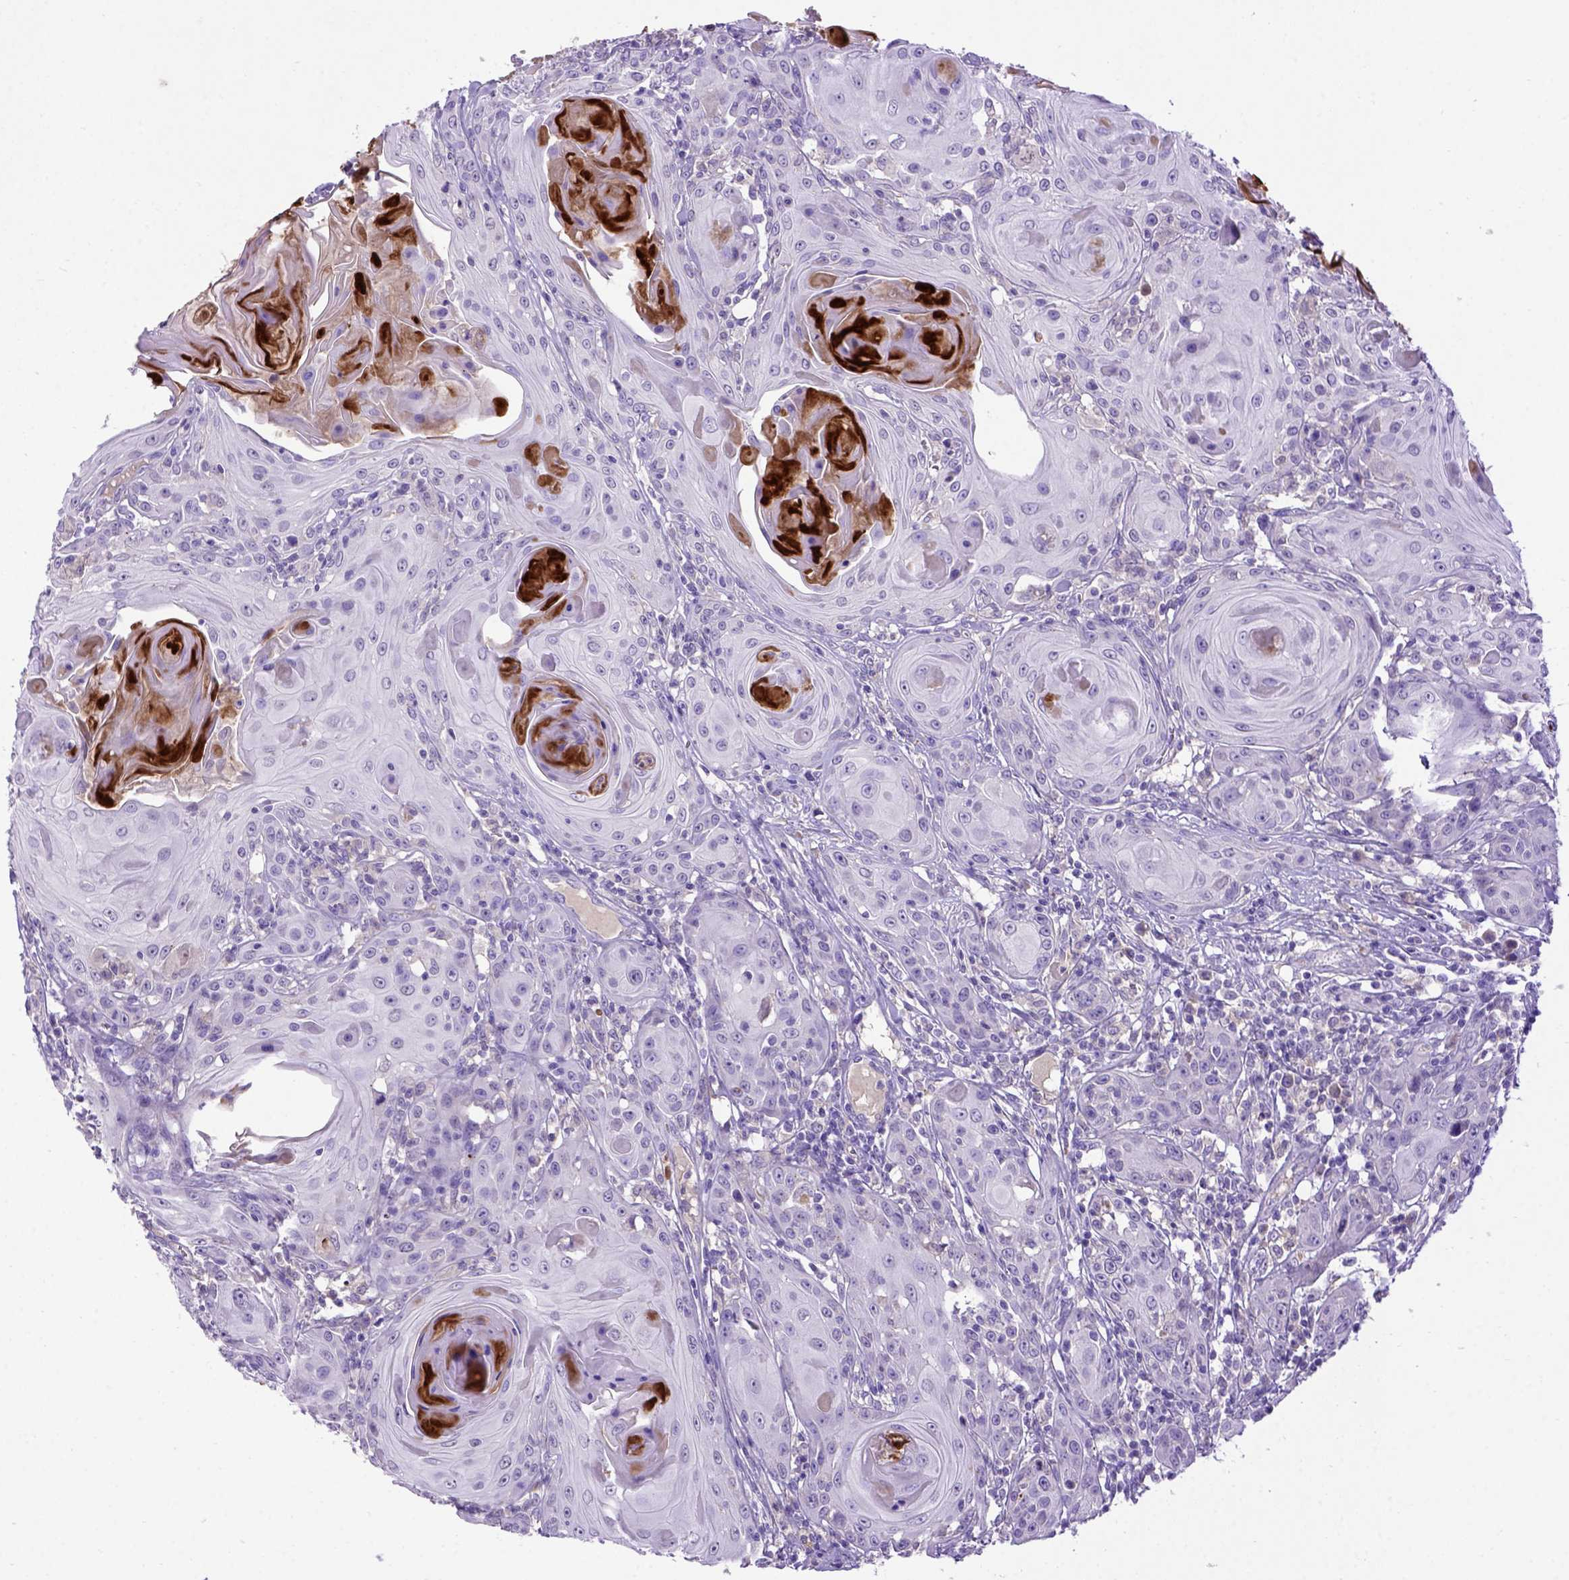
{"staining": {"intensity": "negative", "quantity": "none", "location": "none"}, "tissue": "head and neck cancer", "cell_type": "Tumor cells", "image_type": "cancer", "snomed": [{"axis": "morphology", "description": "Squamous cell carcinoma, NOS"}, {"axis": "topography", "description": "Head-Neck"}], "caption": "Image shows no significant protein staining in tumor cells of head and neck squamous cell carcinoma.", "gene": "ADAM12", "patient": {"sex": "female", "age": 80}}